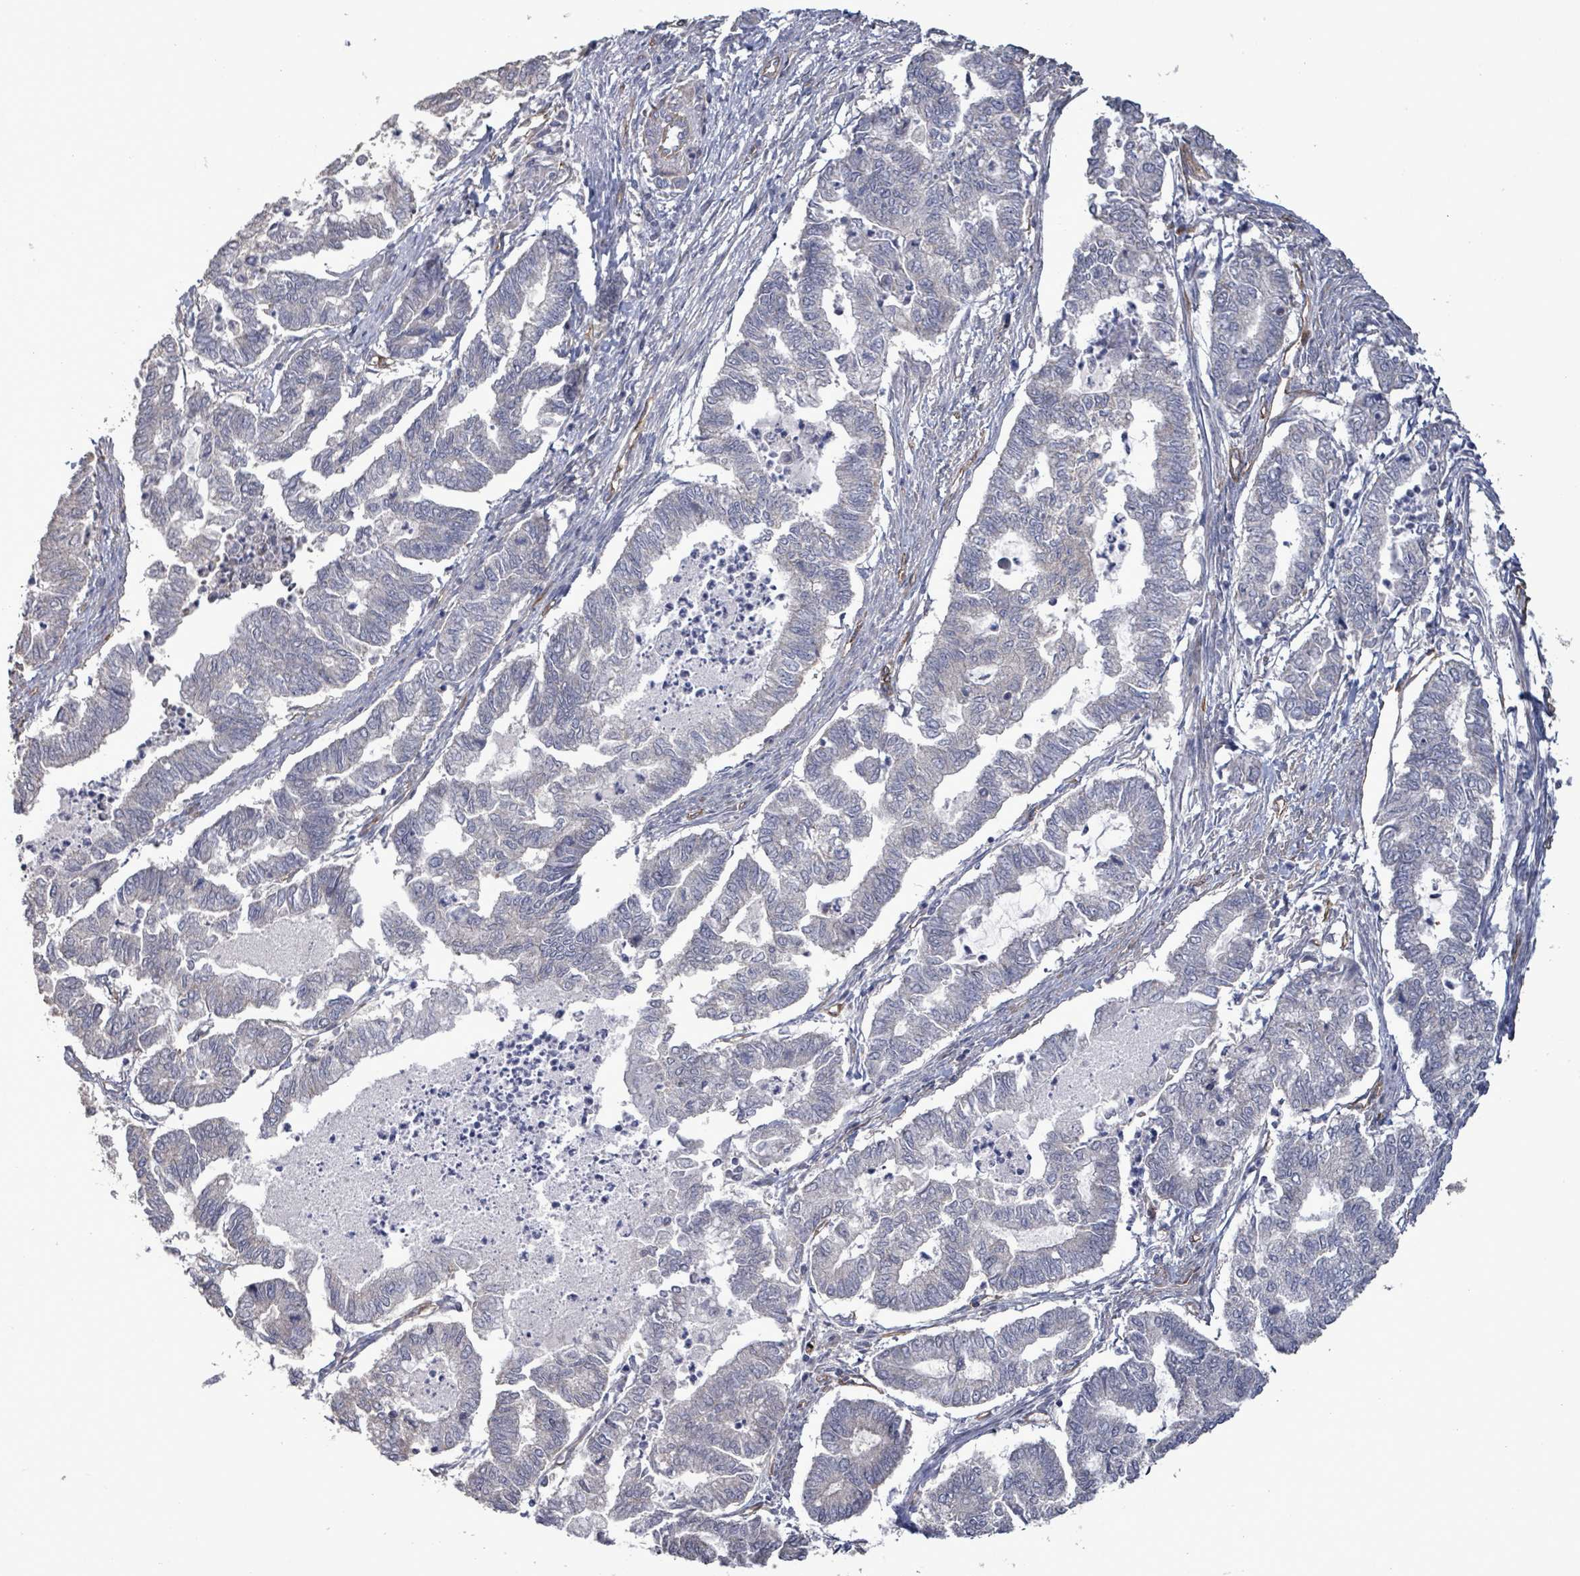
{"staining": {"intensity": "negative", "quantity": "none", "location": "none"}, "tissue": "endometrial cancer", "cell_type": "Tumor cells", "image_type": "cancer", "snomed": [{"axis": "morphology", "description": "Adenocarcinoma, NOS"}, {"axis": "topography", "description": "Endometrium"}], "caption": "High magnification brightfield microscopy of adenocarcinoma (endometrial) stained with DAB (3,3'-diaminobenzidine) (brown) and counterstained with hematoxylin (blue): tumor cells show no significant expression.", "gene": "KANK3", "patient": {"sex": "female", "age": 79}}